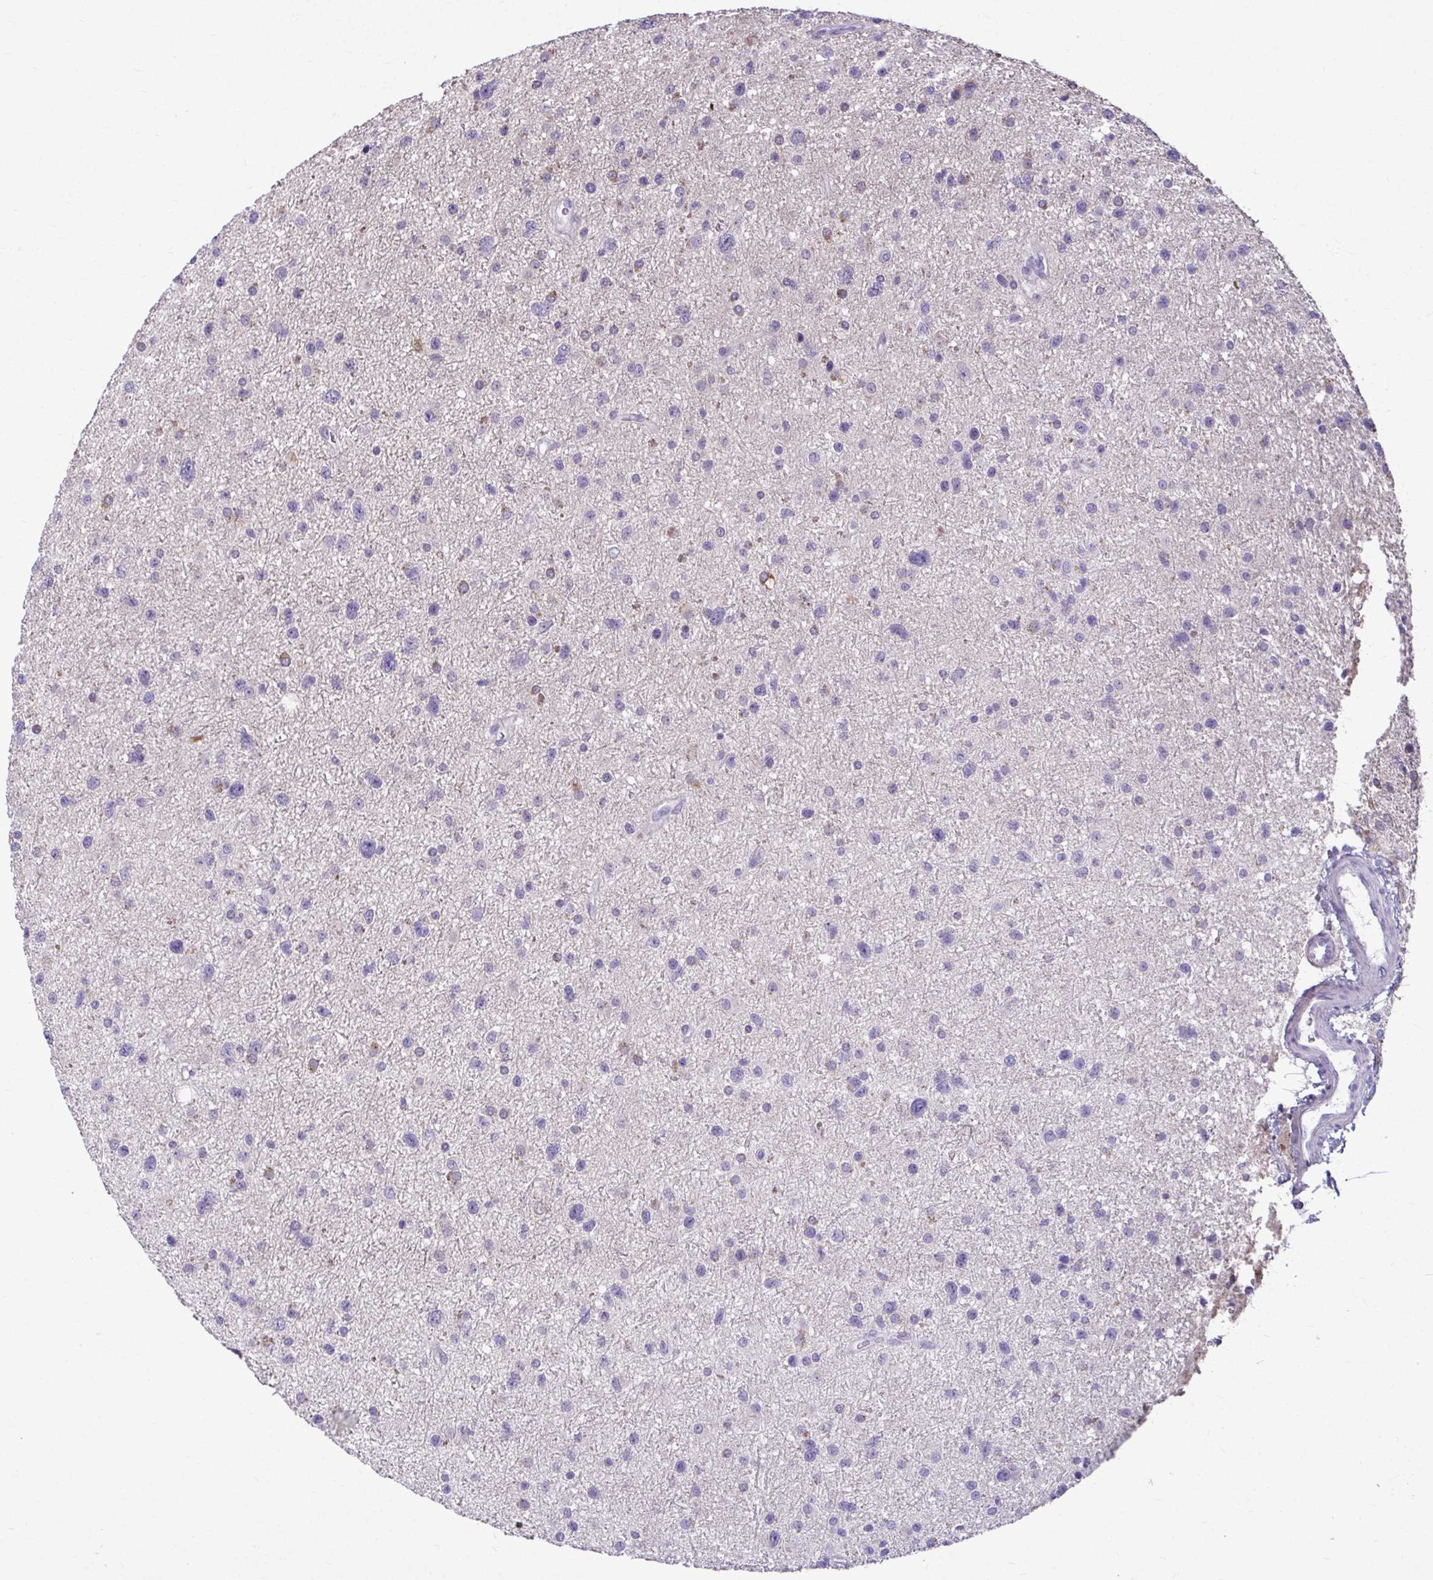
{"staining": {"intensity": "negative", "quantity": "none", "location": "none"}, "tissue": "glioma", "cell_type": "Tumor cells", "image_type": "cancer", "snomed": [{"axis": "morphology", "description": "Glioma, malignant, Low grade"}, {"axis": "topography", "description": "Brain"}], "caption": "DAB (3,3'-diaminobenzidine) immunohistochemical staining of glioma reveals no significant expression in tumor cells.", "gene": "SERPINI1", "patient": {"sex": "female", "age": 55}}